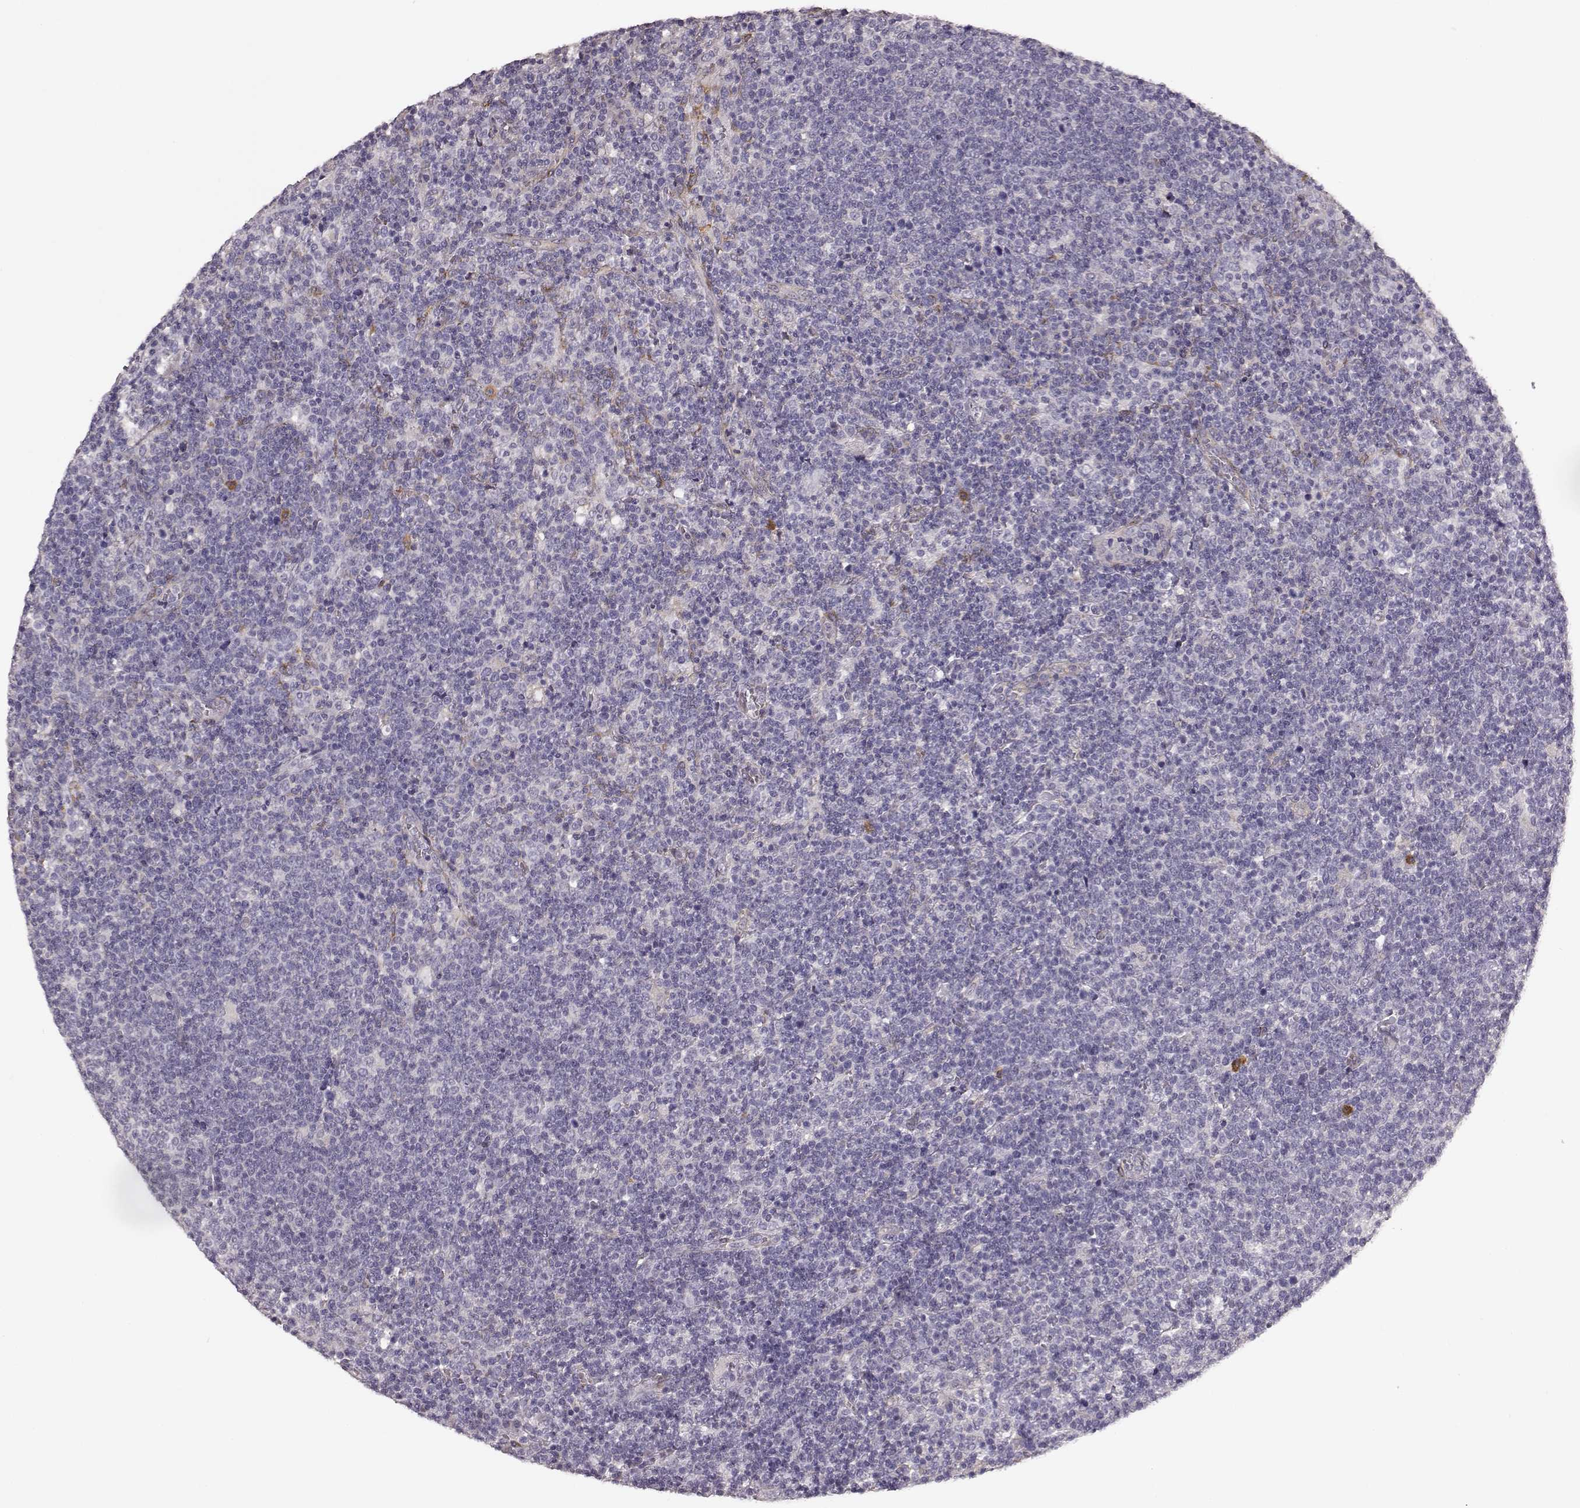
{"staining": {"intensity": "negative", "quantity": "none", "location": "none"}, "tissue": "lymphoma", "cell_type": "Tumor cells", "image_type": "cancer", "snomed": [{"axis": "morphology", "description": "Malignant lymphoma, non-Hodgkin's type, High grade"}, {"axis": "topography", "description": "Lymph node"}], "caption": "A micrograph of malignant lymphoma, non-Hodgkin's type (high-grade) stained for a protein reveals no brown staining in tumor cells.", "gene": "GHR", "patient": {"sex": "male", "age": 61}}